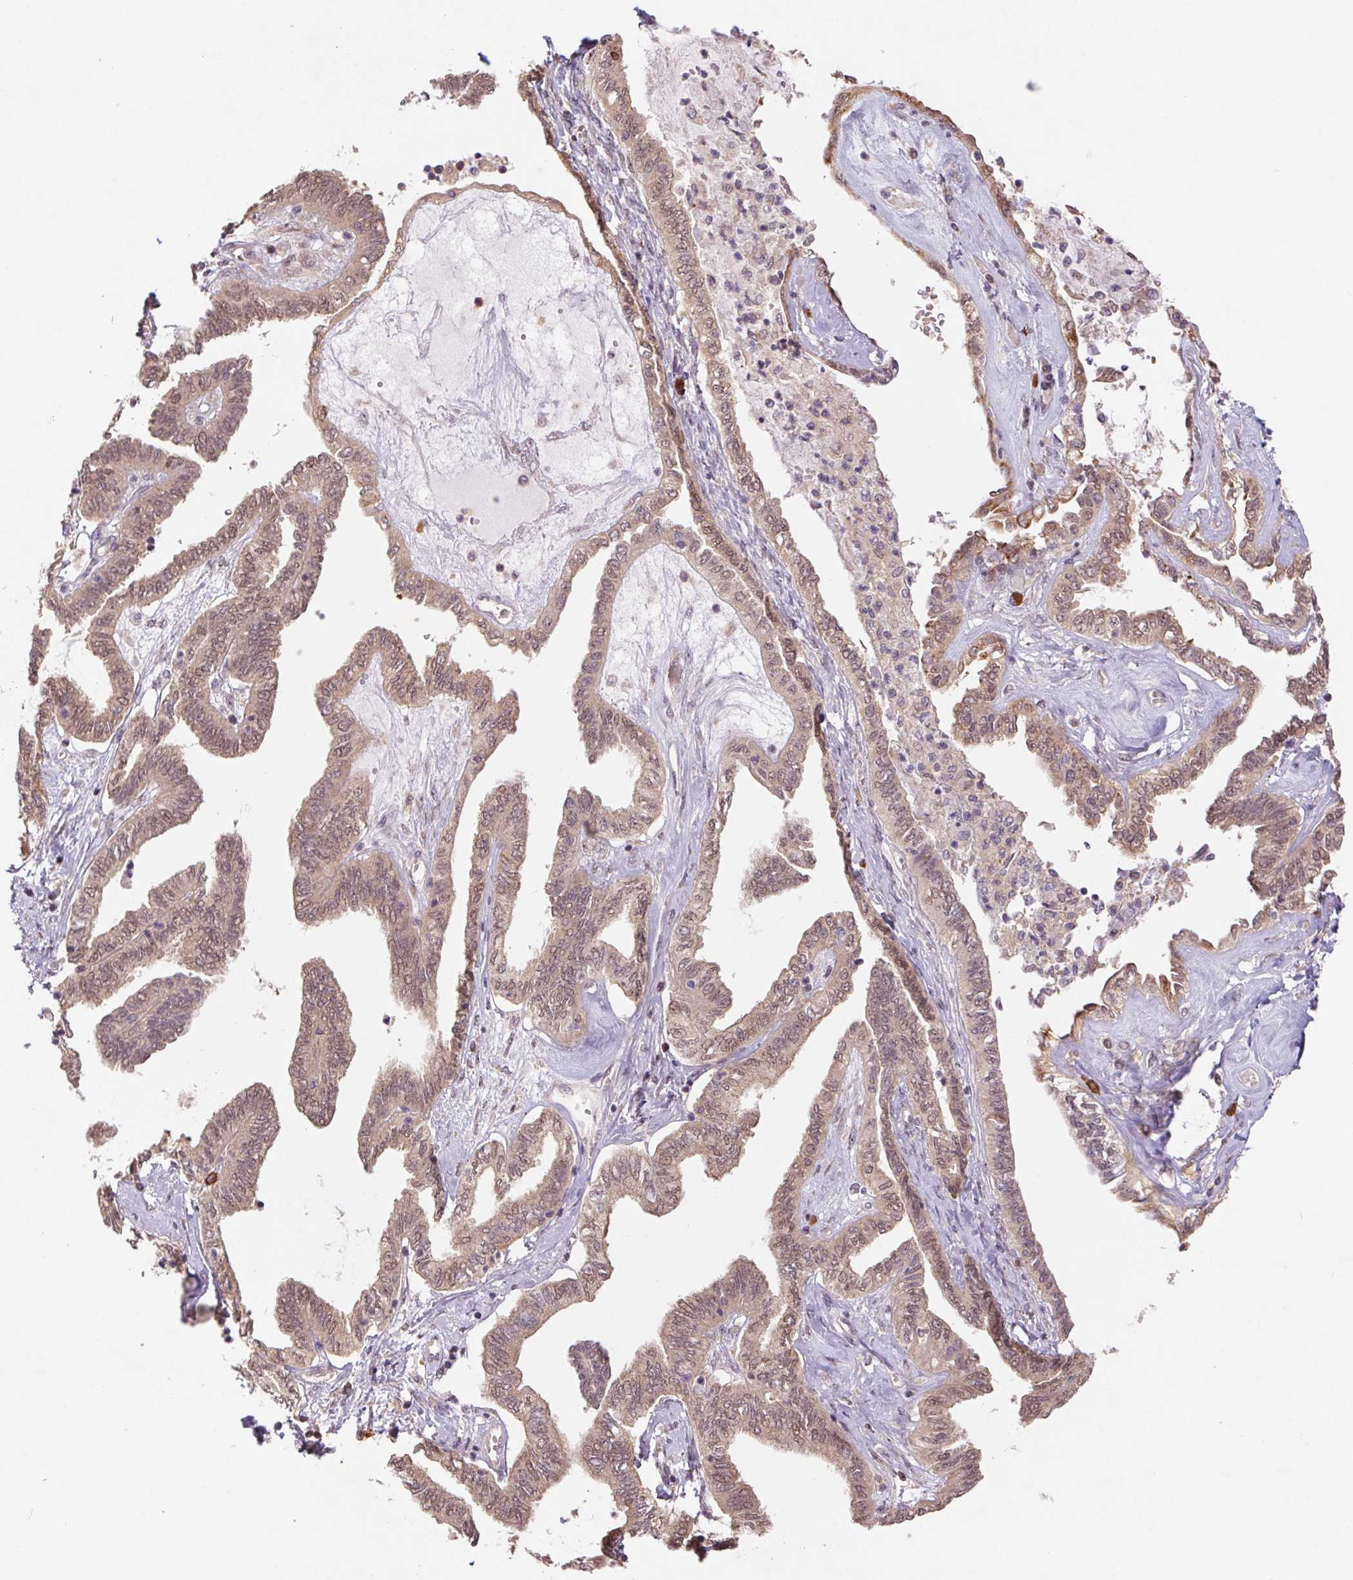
{"staining": {"intensity": "weak", "quantity": "25%-75%", "location": "nuclear"}, "tissue": "ovarian cancer", "cell_type": "Tumor cells", "image_type": "cancer", "snomed": [{"axis": "morphology", "description": "Carcinoma, endometroid"}, {"axis": "topography", "description": "Ovary"}], "caption": "Immunohistochemistry (IHC) micrograph of neoplastic tissue: ovarian cancer (endometroid carcinoma) stained using IHC displays low levels of weak protein expression localized specifically in the nuclear of tumor cells, appearing as a nuclear brown color.", "gene": "RRM1", "patient": {"sex": "female", "age": 70}}